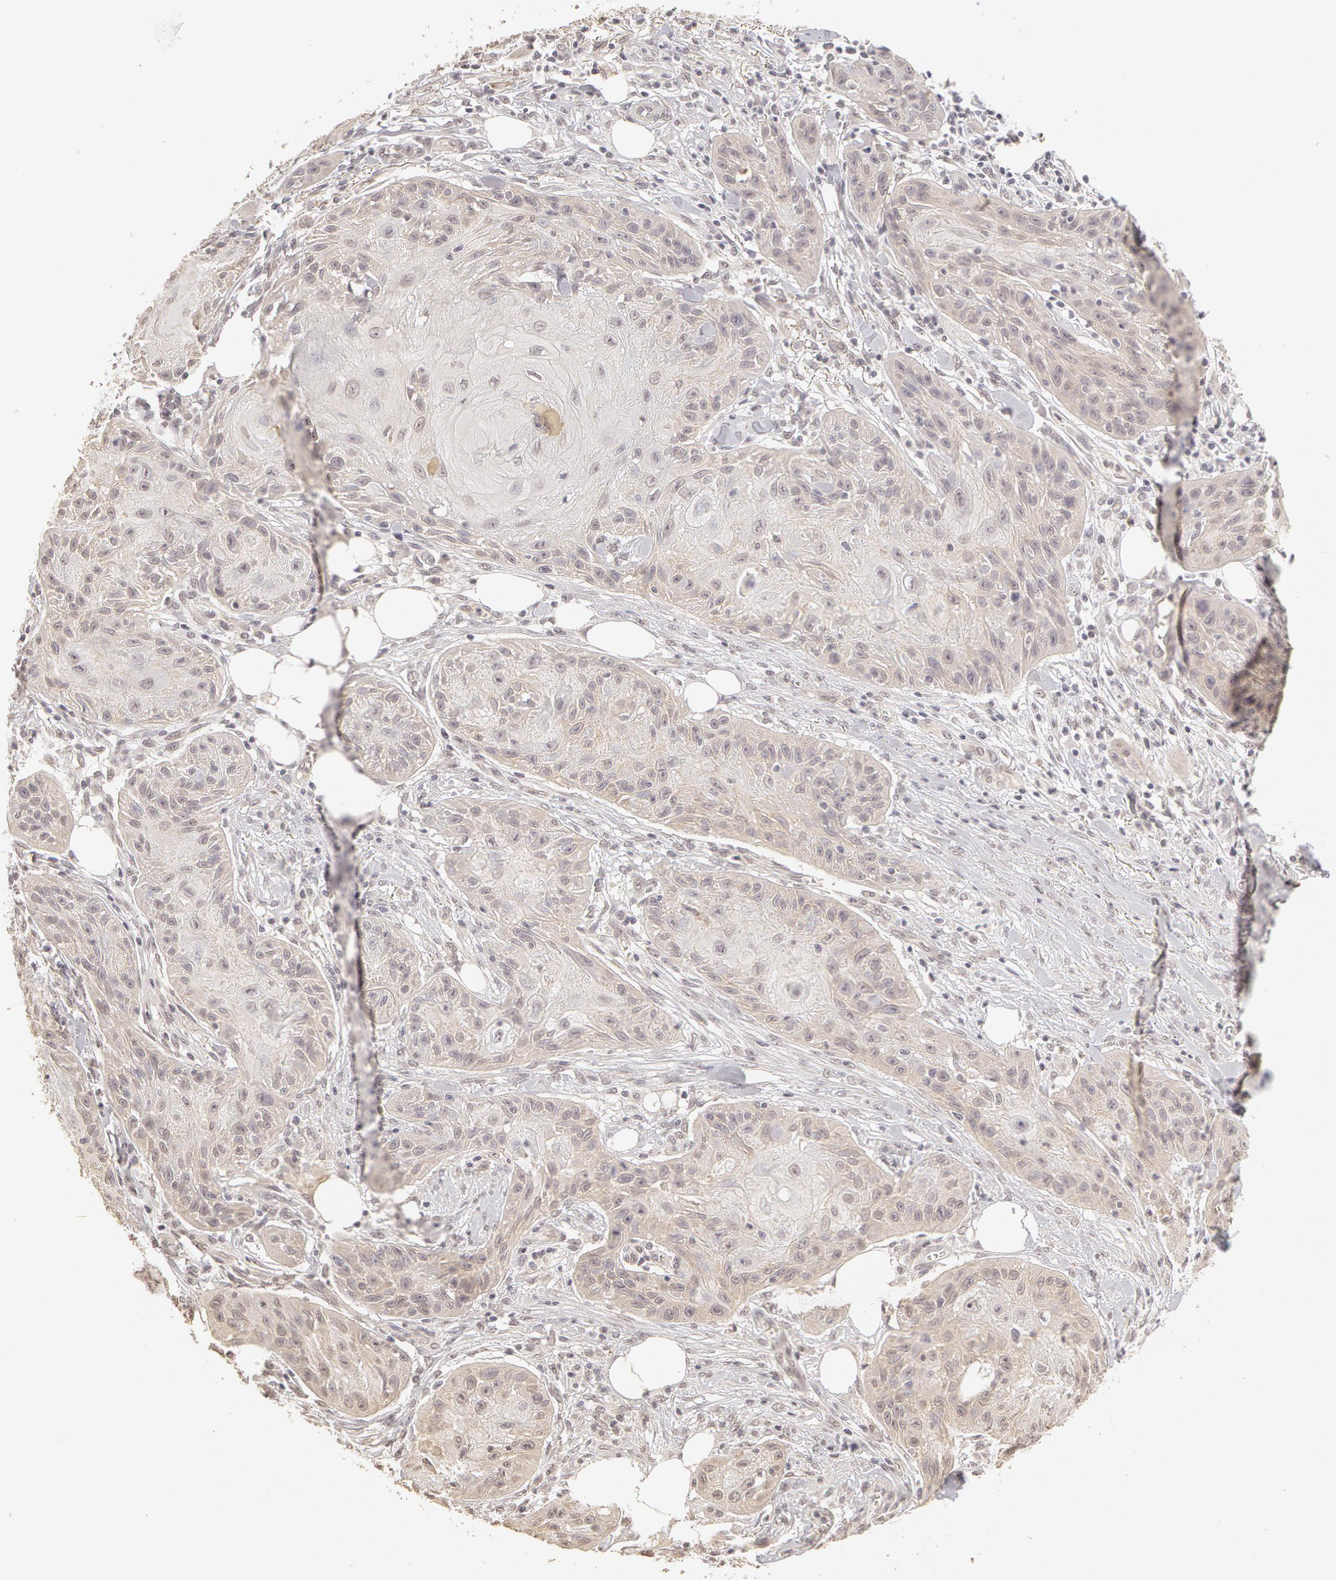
{"staining": {"intensity": "weak", "quantity": "25%-75%", "location": "cytoplasmic/membranous"}, "tissue": "skin cancer", "cell_type": "Tumor cells", "image_type": "cancer", "snomed": [{"axis": "morphology", "description": "Squamous cell carcinoma, NOS"}, {"axis": "topography", "description": "Skin"}], "caption": "Skin cancer (squamous cell carcinoma) stained for a protein (brown) shows weak cytoplasmic/membranous positive expression in about 25%-75% of tumor cells.", "gene": "ADAM10", "patient": {"sex": "female", "age": 88}}